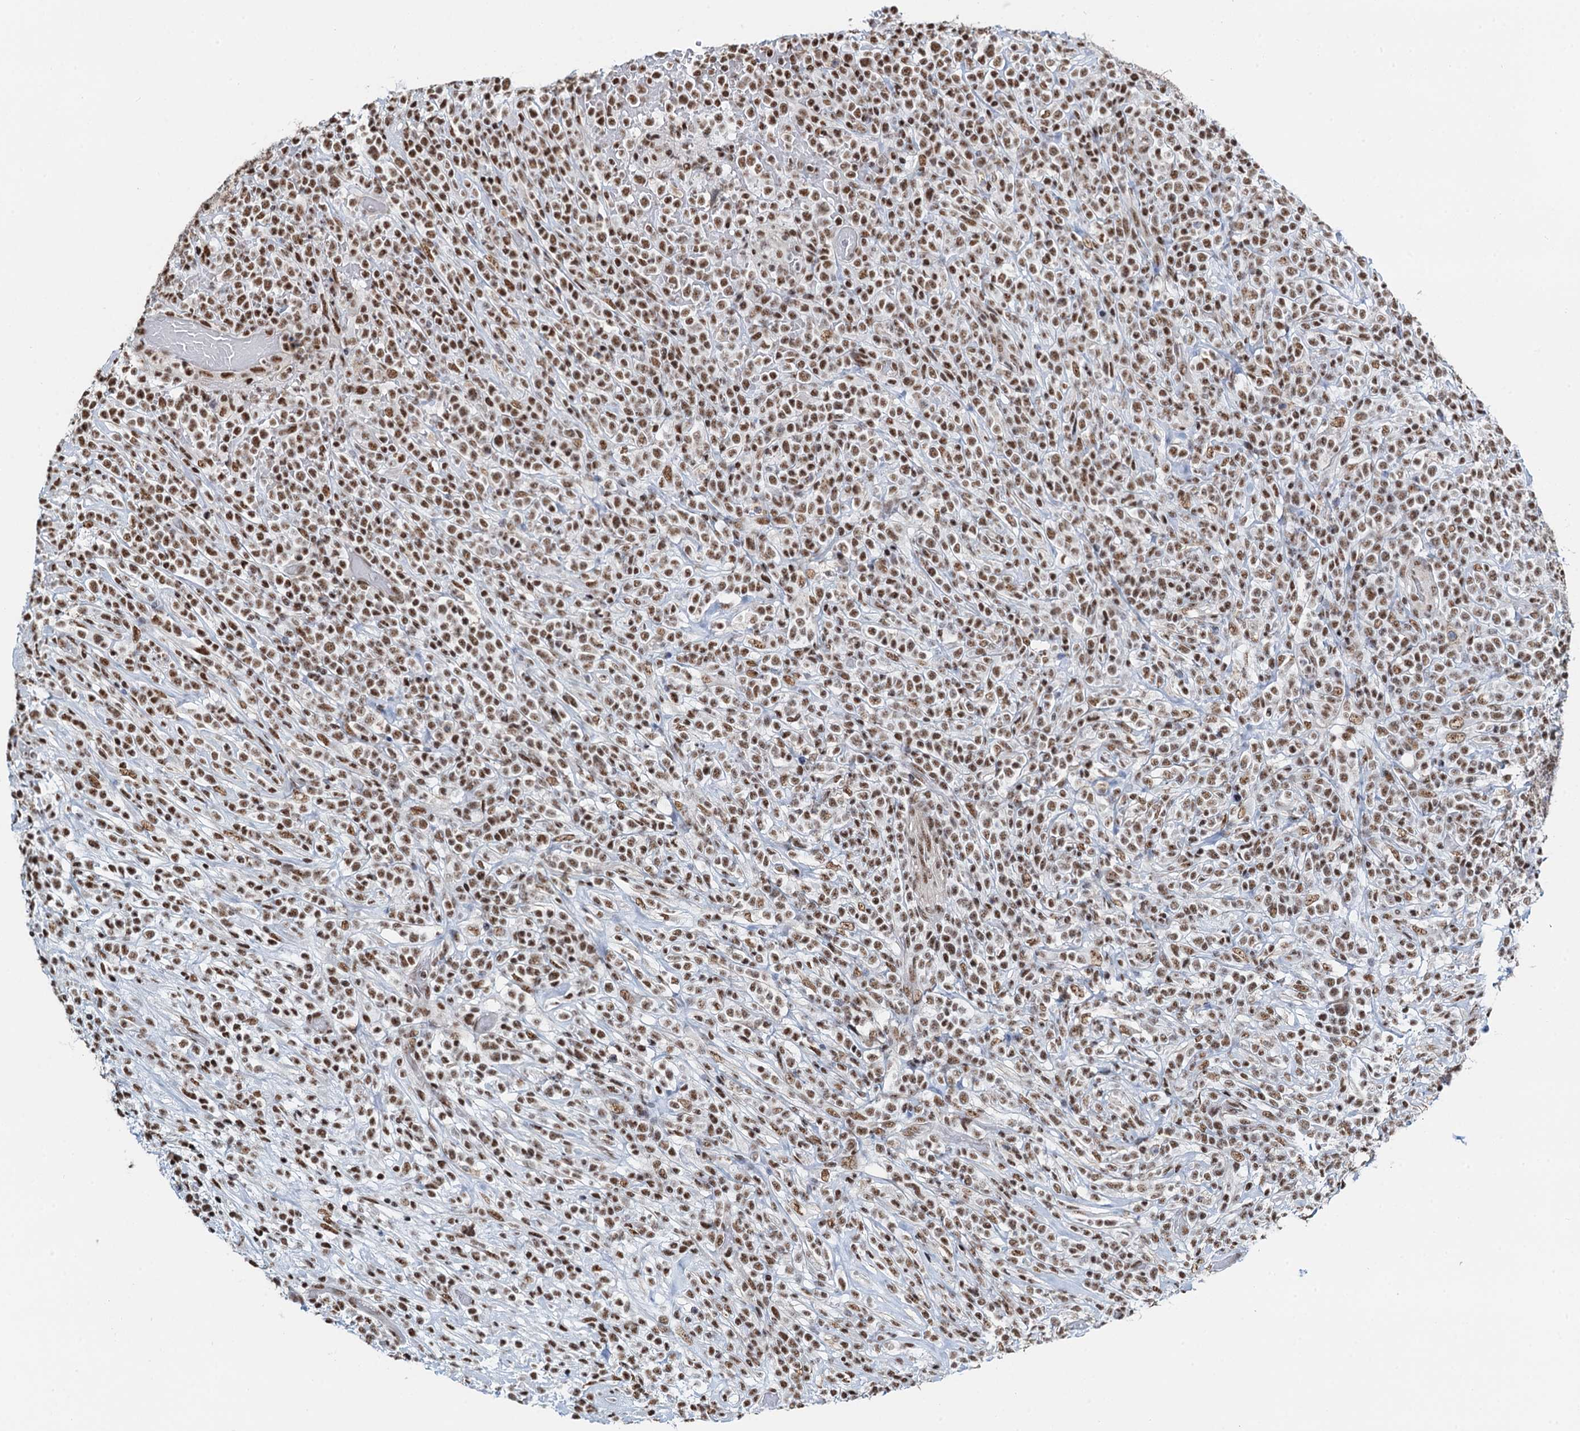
{"staining": {"intensity": "moderate", "quantity": ">75%", "location": "nuclear"}, "tissue": "lymphoma", "cell_type": "Tumor cells", "image_type": "cancer", "snomed": [{"axis": "morphology", "description": "Malignant lymphoma, non-Hodgkin's type, High grade"}, {"axis": "topography", "description": "Colon"}], "caption": "Tumor cells reveal medium levels of moderate nuclear expression in about >75% of cells in human lymphoma.", "gene": "ZNF609", "patient": {"sex": "female", "age": 53}}